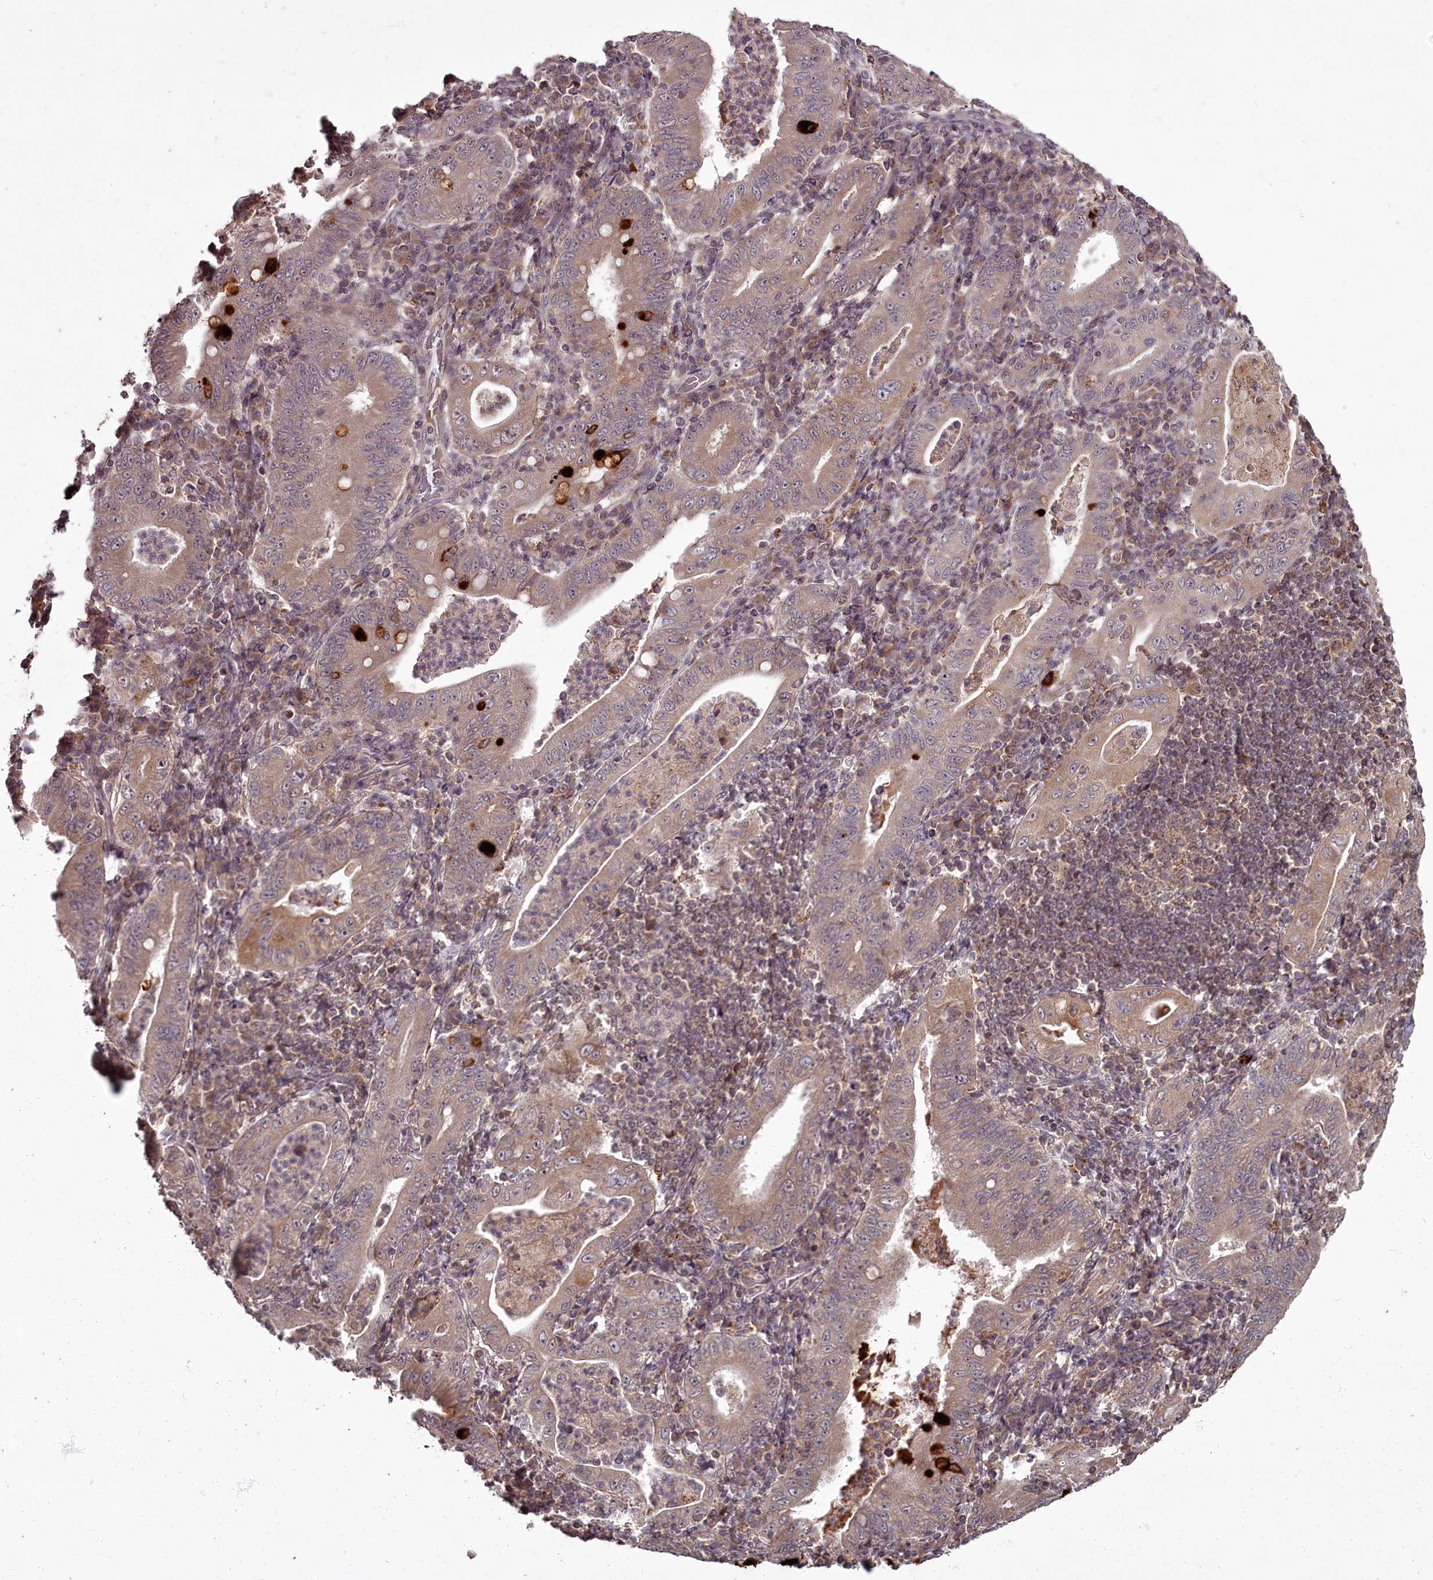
{"staining": {"intensity": "weak", "quantity": ">75%", "location": "cytoplasmic/membranous"}, "tissue": "stomach cancer", "cell_type": "Tumor cells", "image_type": "cancer", "snomed": [{"axis": "morphology", "description": "Normal tissue, NOS"}, {"axis": "morphology", "description": "Adenocarcinoma, NOS"}, {"axis": "topography", "description": "Esophagus"}, {"axis": "topography", "description": "Stomach, upper"}, {"axis": "topography", "description": "Peripheral nerve tissue"}], "caption": "Immunohistochemical staining of human stomach cancer (adenocarcinoma) demonstrates low levels of weak cytoplasmic/membranous protein staining in approximately >75% of tumor cells. The staining was performed using DAB, with brown indicating positive protein expression. Nuclei are stained blue with hematoxylin.", "gene": "PCBP2", "patient": {"sex": "male", "age": 62}}